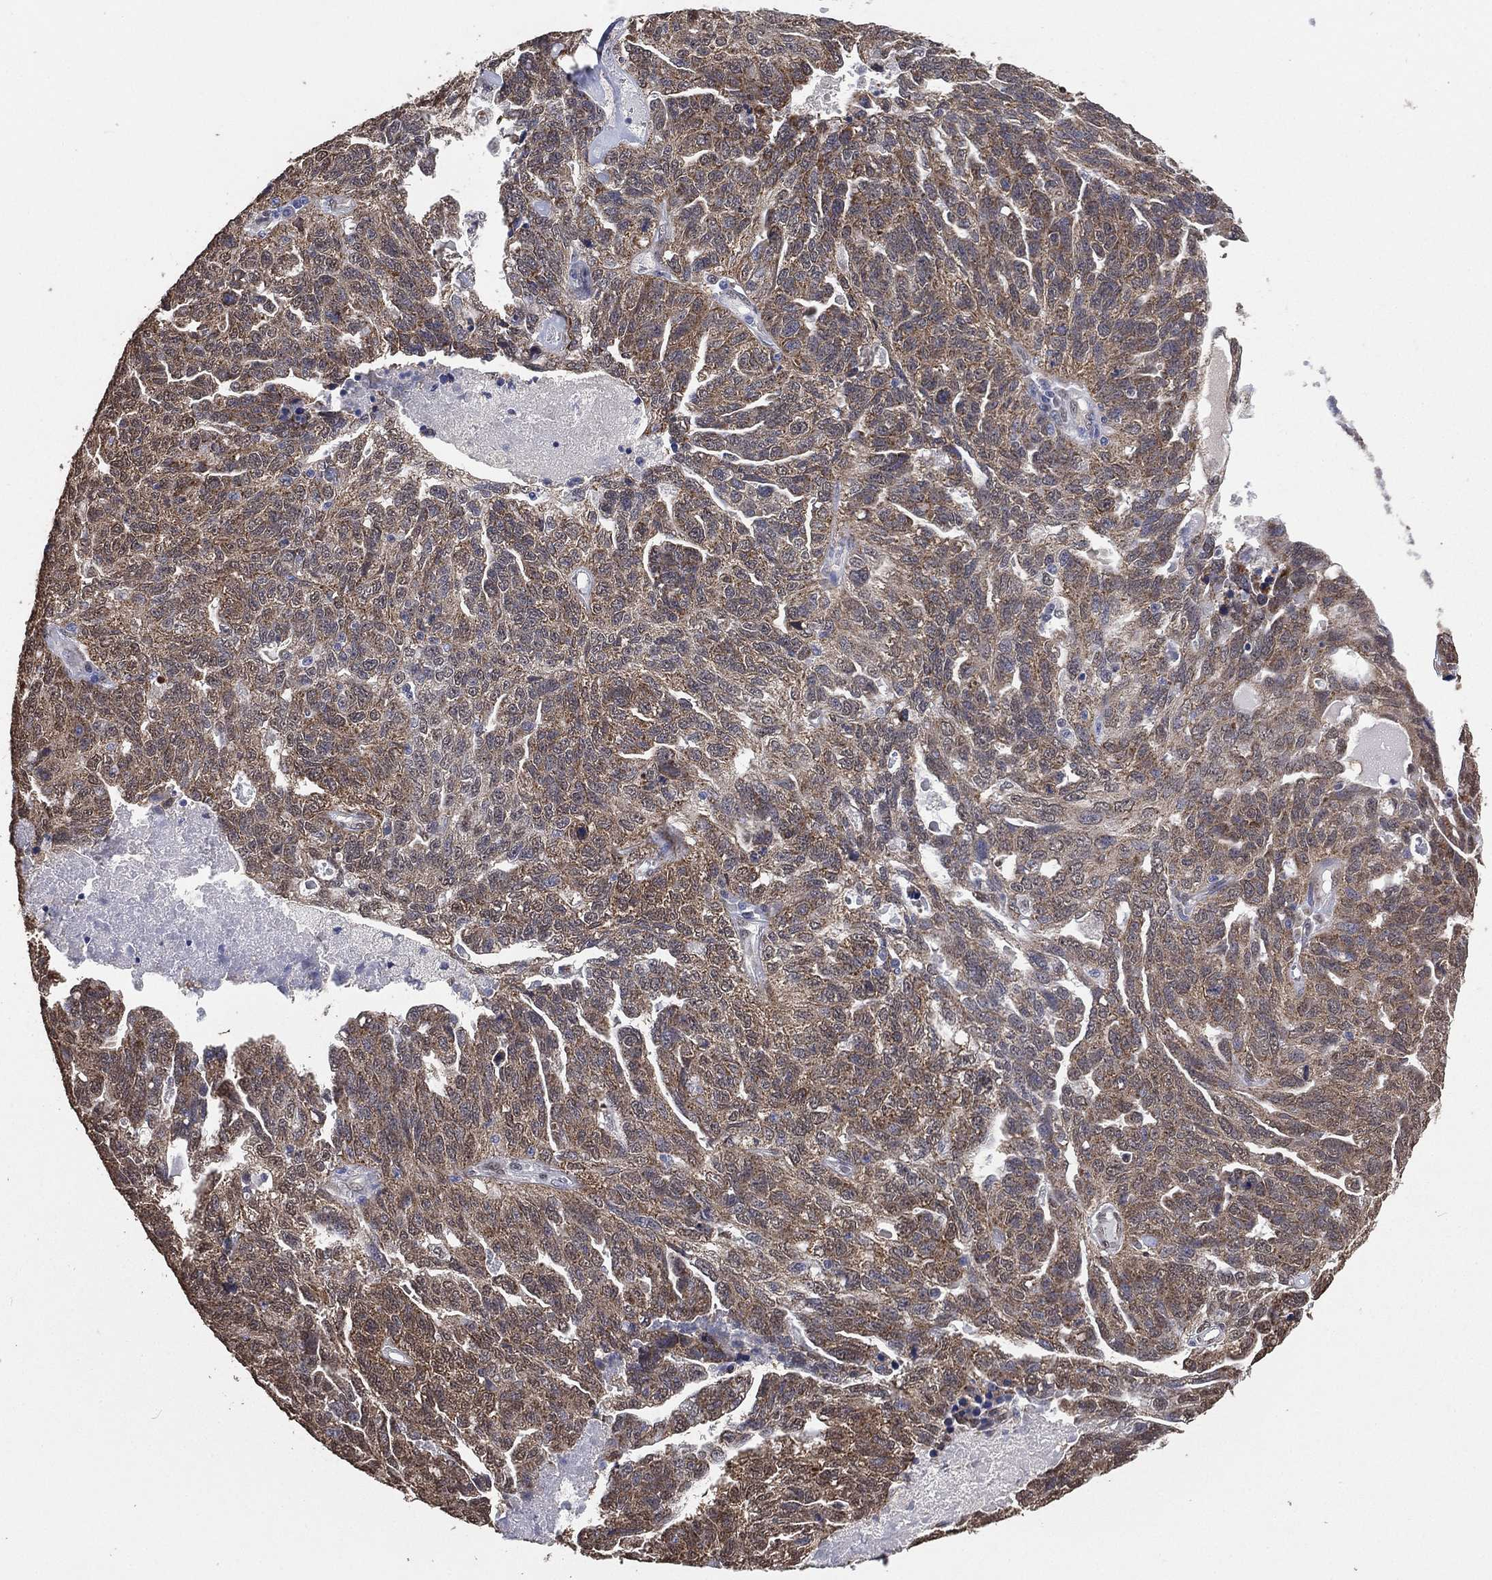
{"staining": {"intensity": "weak", "quantity": ">75%", "location": "cytoplasmic/membranous"}, "tissue": "ovarian cancer", "cell_type": "Tumor cells", "image_type": "cancer", "snomed": [{"axis": "morphology", "description": "Cystadenocarcinoma, serous, NOS"}, {"axis": "topography", "description": "Ovary"}], "caption": "Immunohistochemical staining of ovarian cancer (serous cystadenocarcinoma) shows low levels of weak cytoplasmic/membranous staining in approximately >75% of tumor cells.", "gene": "ALDH7A1", "patient": {"sex": "female", "age": 71}}